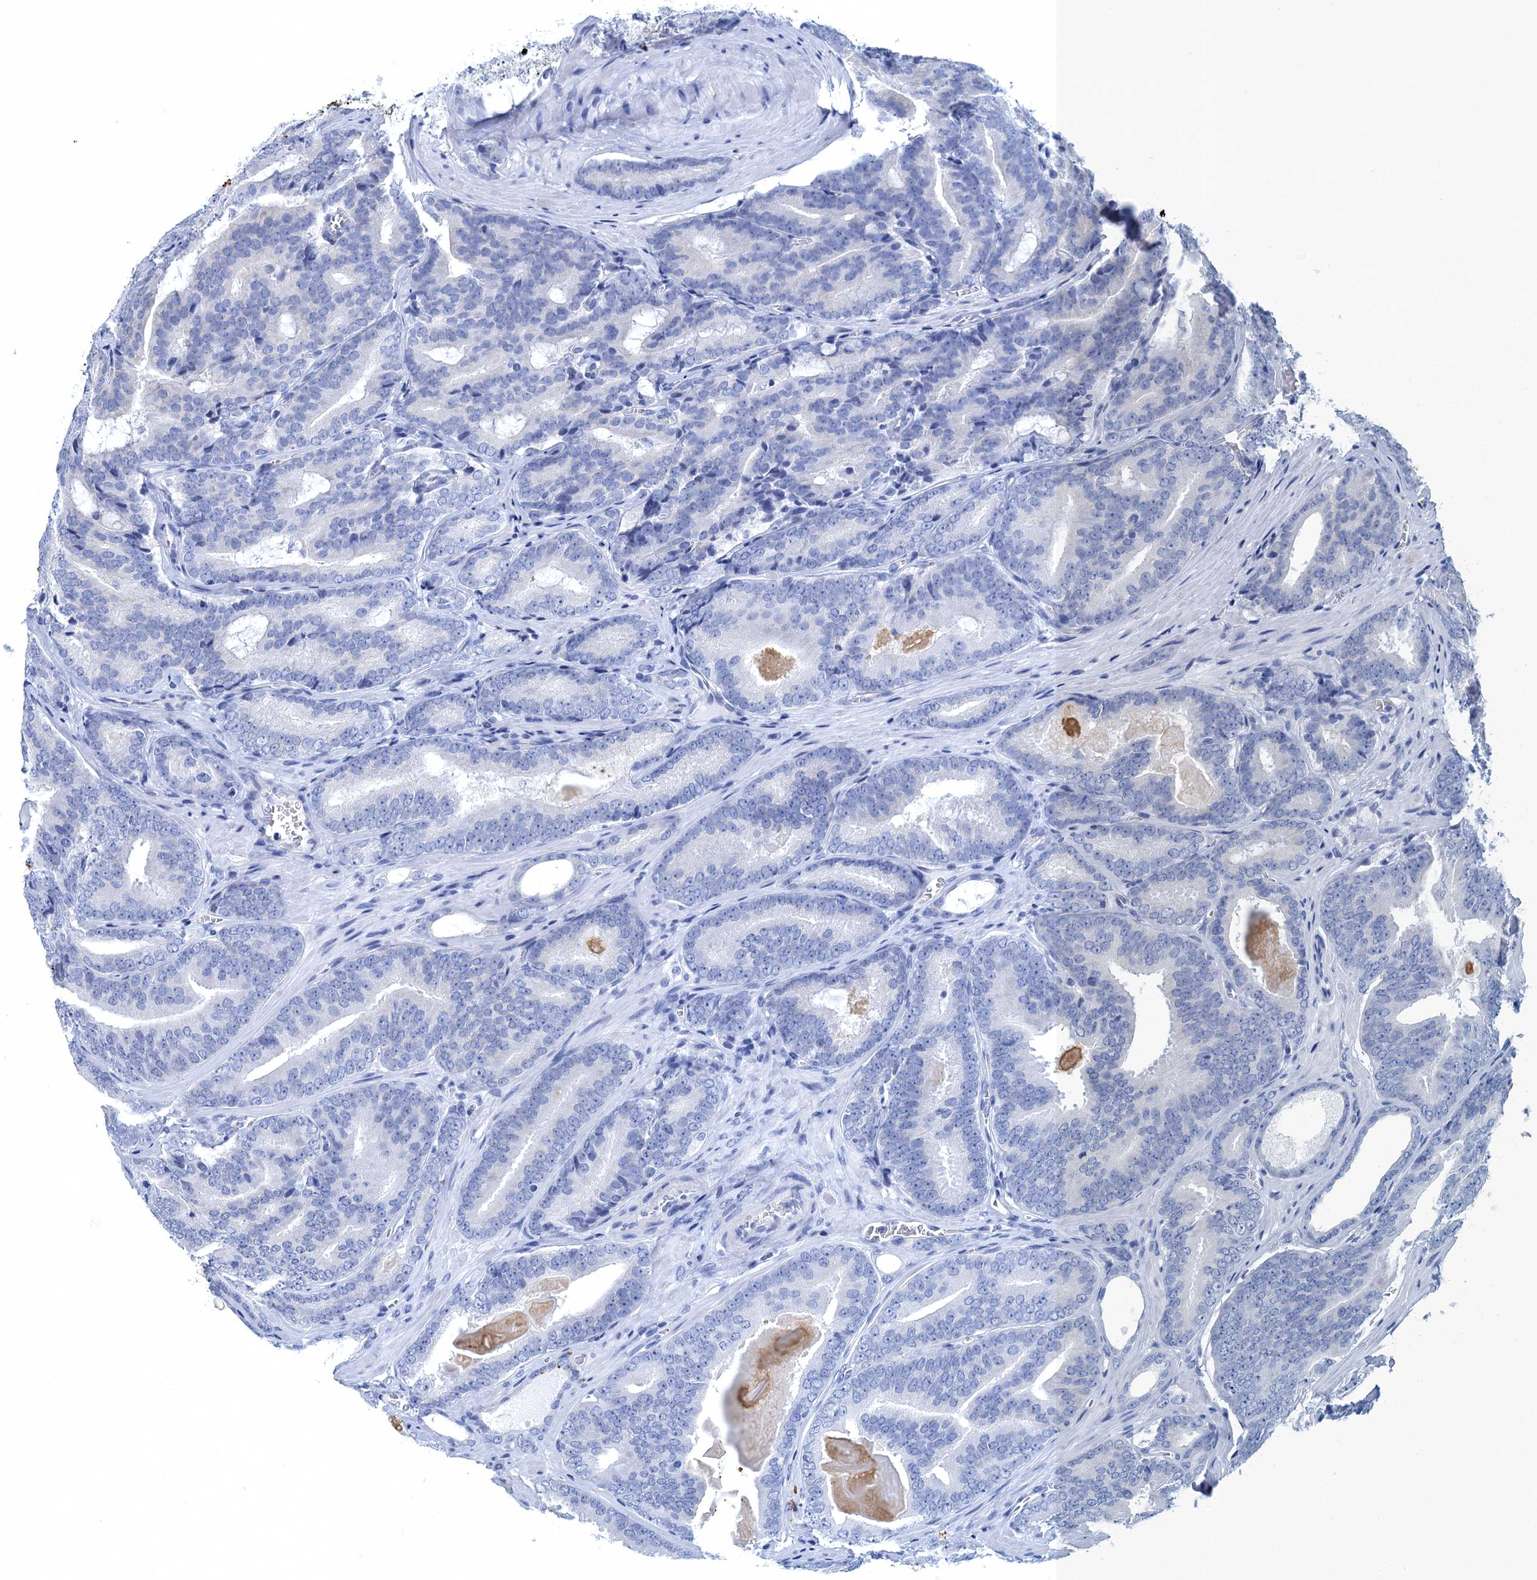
{"staining": {"intensity": "negative", "quantity": "none", "location": "none"}, "tissue": "prostate cancer", "cell_type": "Tumor cells", "image_type": "cancer", "snomed": [{"axis": "morphology", "description": "Adenocarcinoma, High grade"}, {"axis": "topography", "description": "Prostate"}], "caption": "A photomicrograph of prostate adenocarcinoma (high-grade) stained for a protein exhibits no brown staining in tumor cells. The staining is performed using DAB brown chromogen with nuclei counter-stained in using hematoxylin.", "gene": "CALML5", "patient": {"sex": "male", "age": 66}}